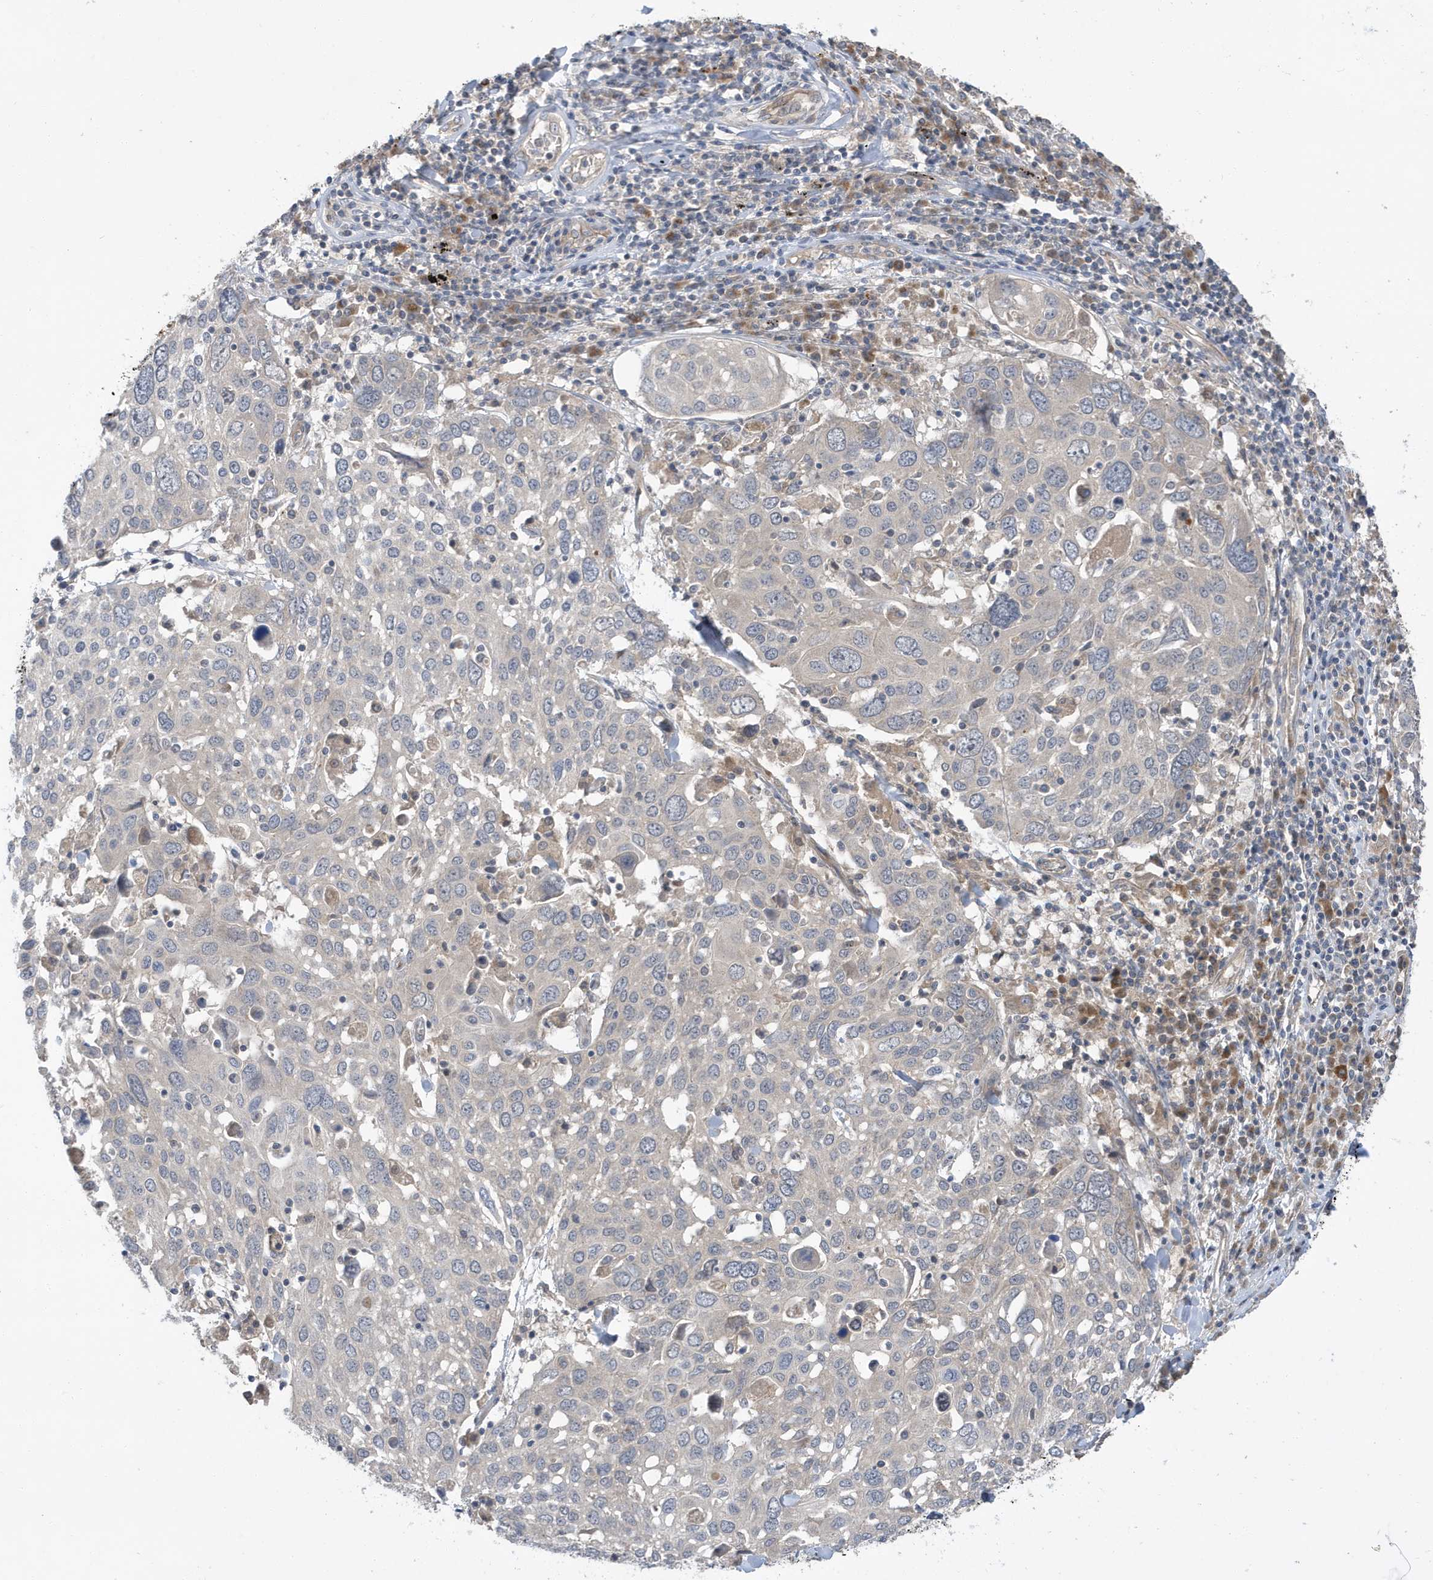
{"staining": {"intensity": "negative", "quantity": "none", "location": "none"}, "tissue": "lung cancer", "cell_type": "Tumor cells", "image_type": "cancer", "snomed": [{"axis": "morphology", "description": "Squamous cell carcinoma, NOS"}, {"axis": "topography", "description": "Lung"}], "caption": "This is an immunohistochemistry image of lung cancer. There is no staining in tumor cells.", "gene": "LAPTM4A", "patient": {"sex": "male", "age": 65}}